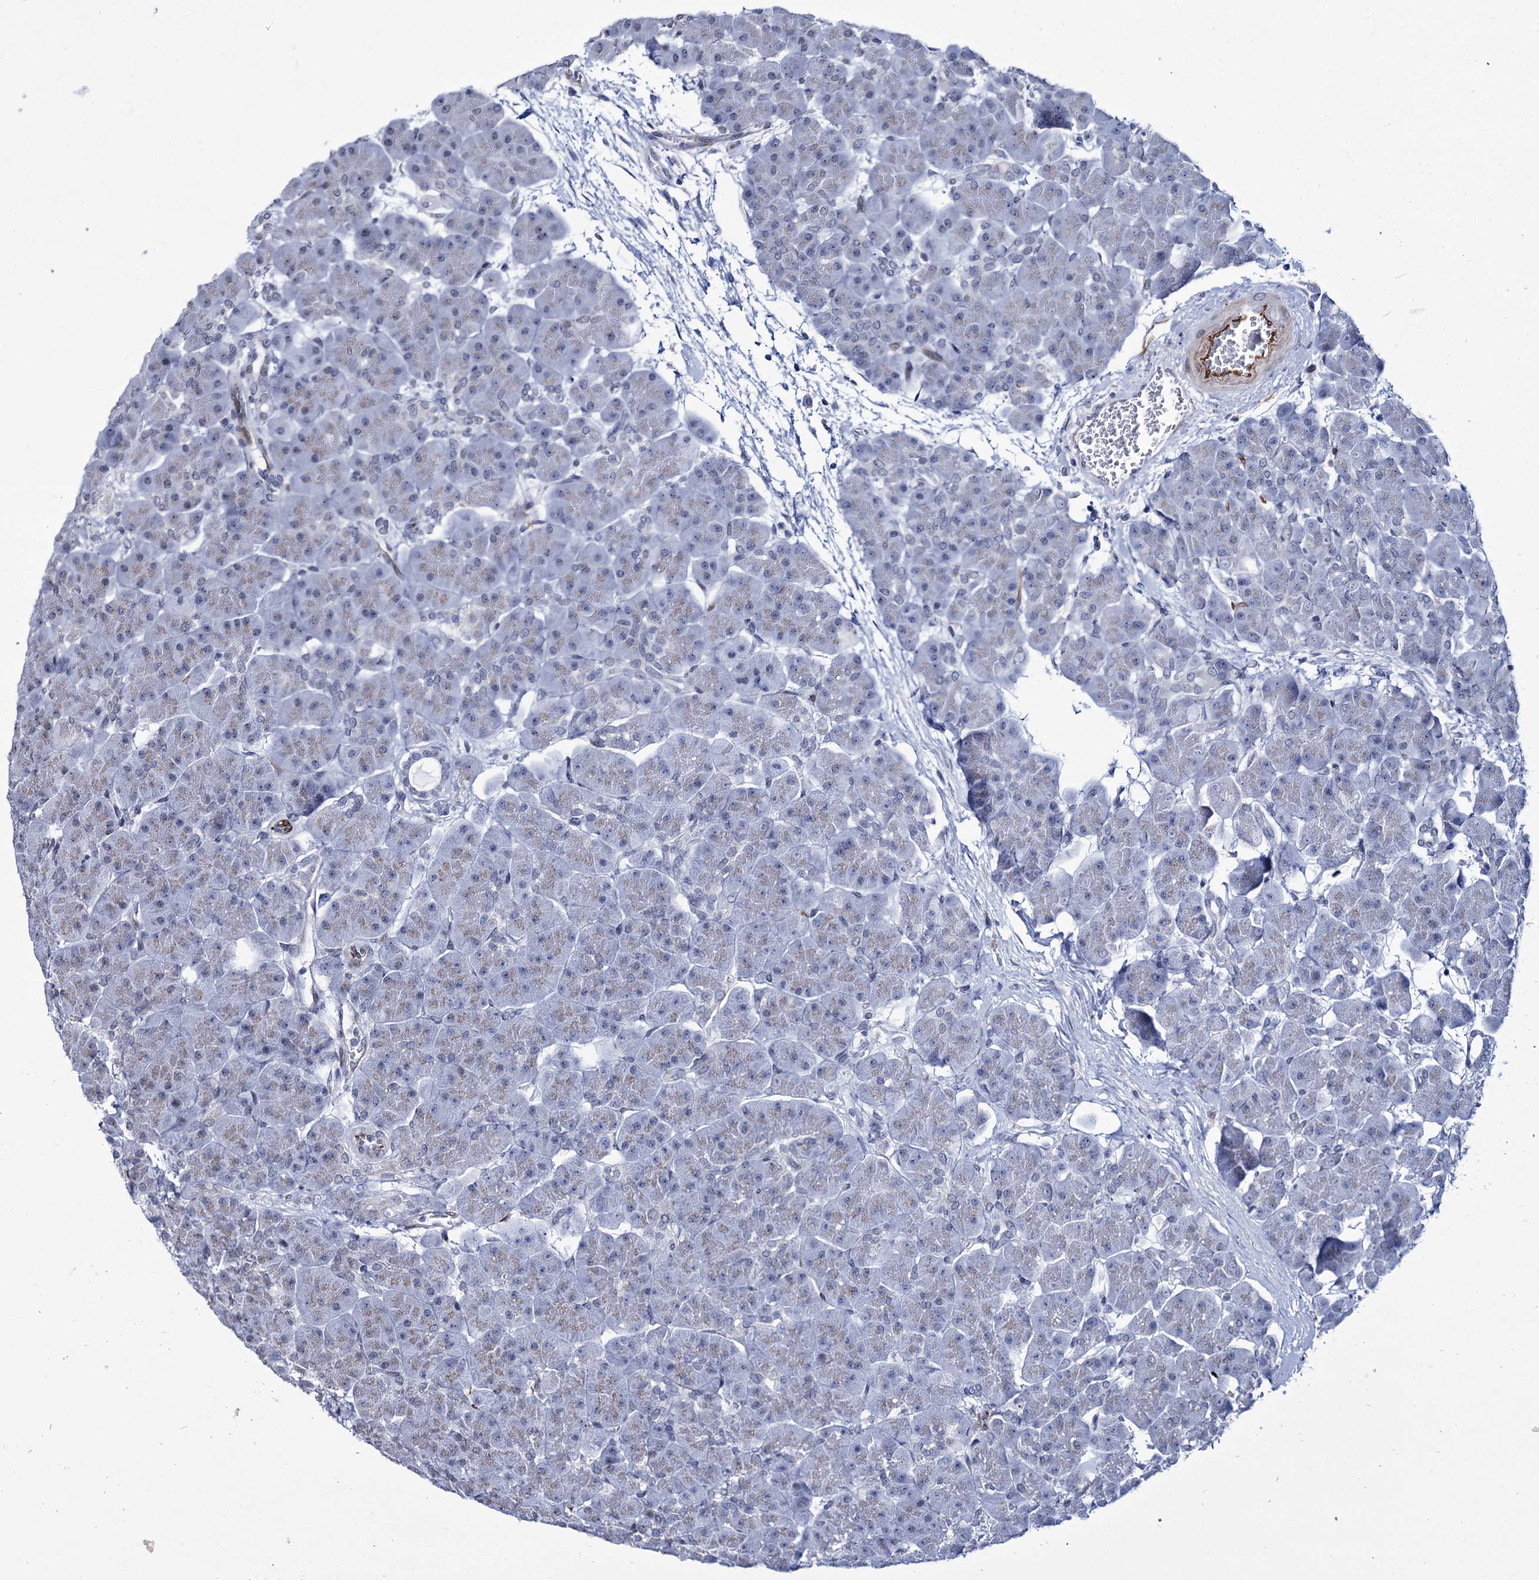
{"staining": {"intensity": "negative", "quantity": "none", "location": "none"}, "tissue": "pancreas", "cell_type": "Exocrine glandular cells", "image_type": "normal", "snomed": [{"axis": "morphology", "description": "Normal tissue, NOS"}, {"axis": "topography", "description": "Pancreas"}], "caption": "Immunohistochemistry (IHC) of benign pancreas shows no staining in exocrine glandular cells.", "gene": "ZC3H12C", "patient": {"sex": "male", "age": 66}}